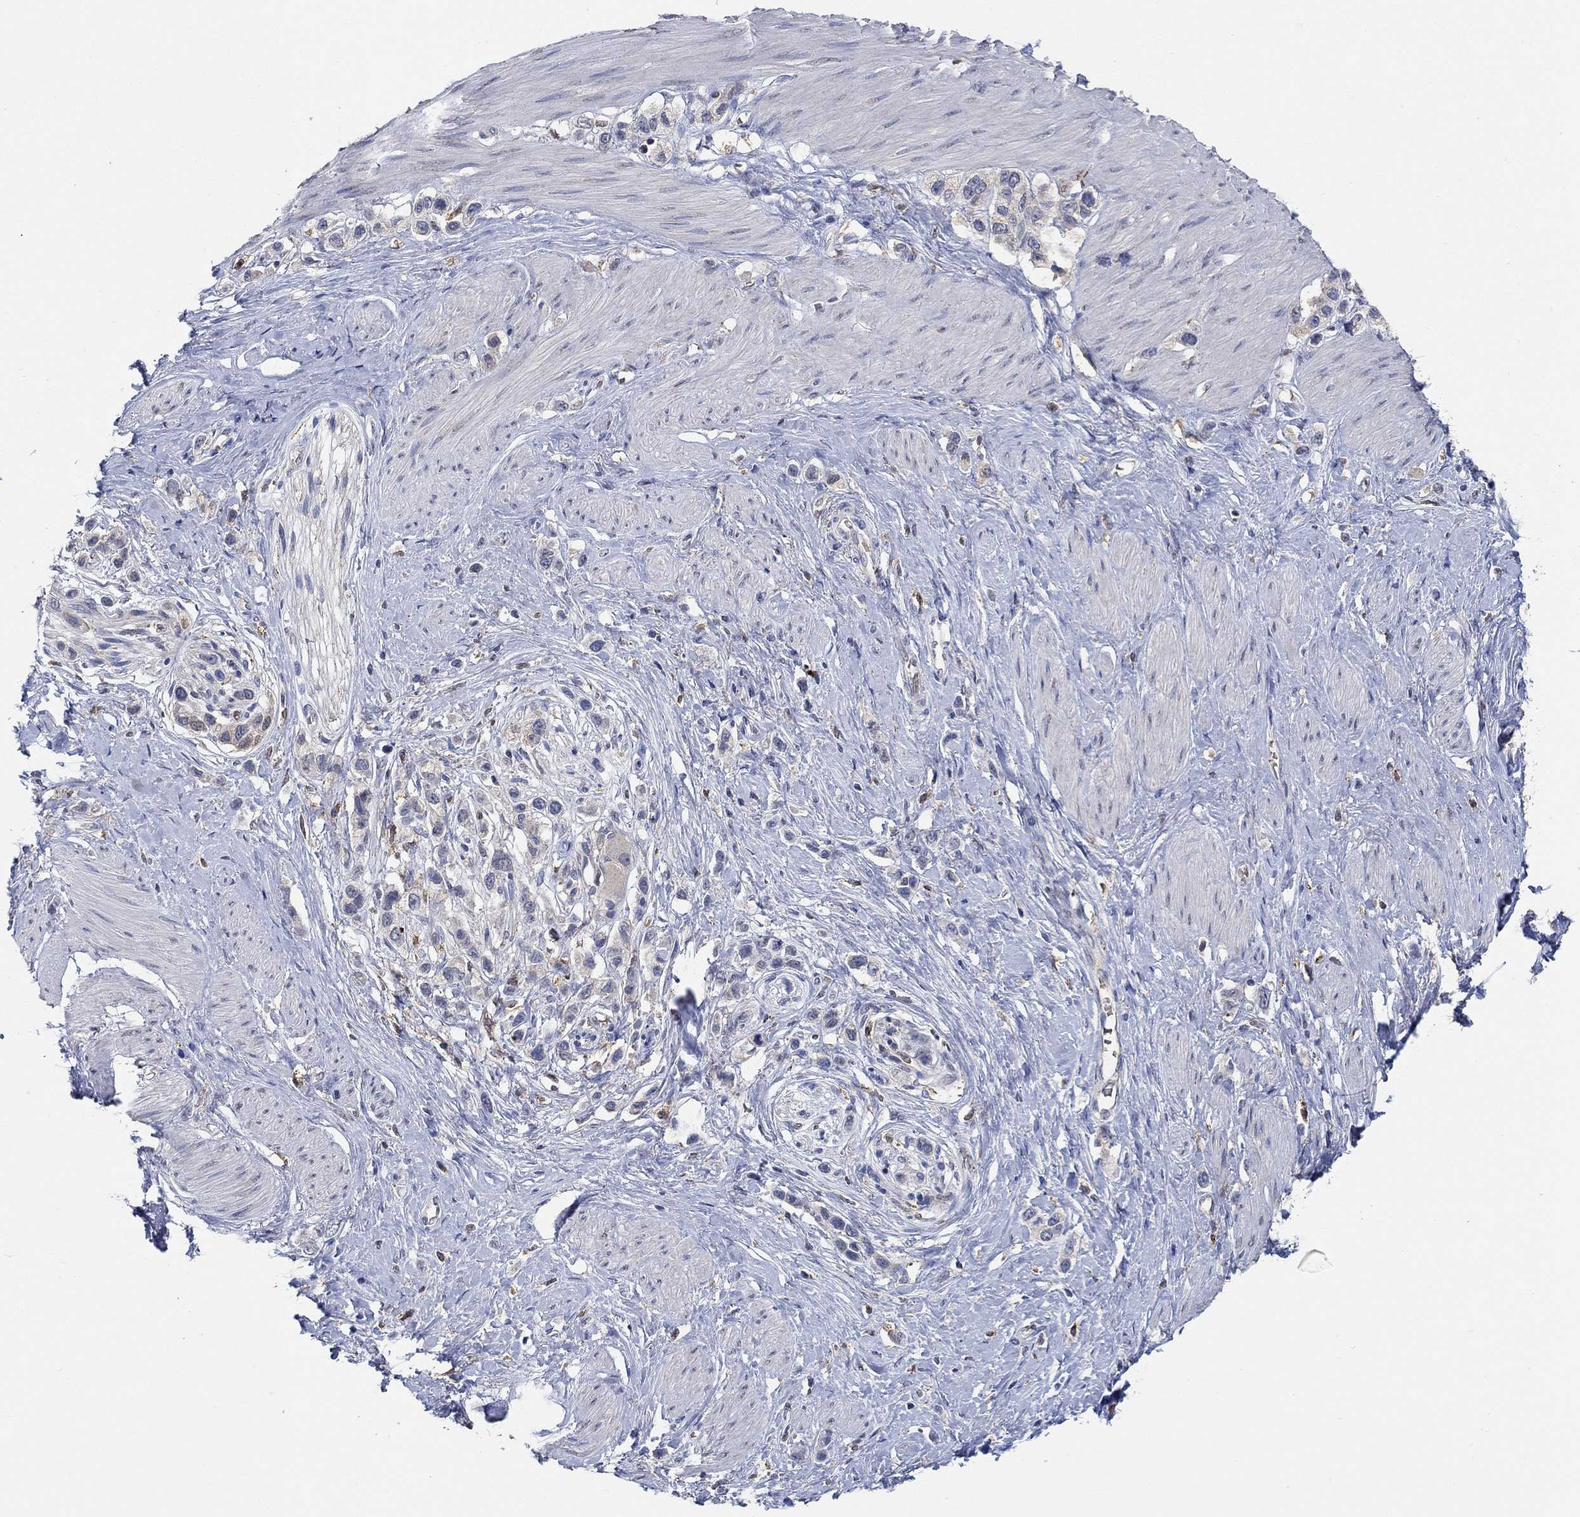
{"staining": {"intensity": "negative", "quantity": "none", "location": "none"}, "tissue": "stomach cancer", "cell_type": "Tumor cells", "image_type": "cancer", "snomed": [{"axis": "morphology", "description": "Normal tissue, NOS"}, {"axis": "morphology", "description": "Adenocarcinoma, NOS"}, {"axis": "morphology", "description": "Adenocarcinoma, High grade"}, {"axis": "topography", "description": "Stomach, upper"}, {"axis": "topography", "description": "Stomach"}], "caption": "Tumor cells are negative for protein expression in human stomach adenocarcinoma.", "gene": "MPP1", "patient": {"sex": "female", "age": 65}}